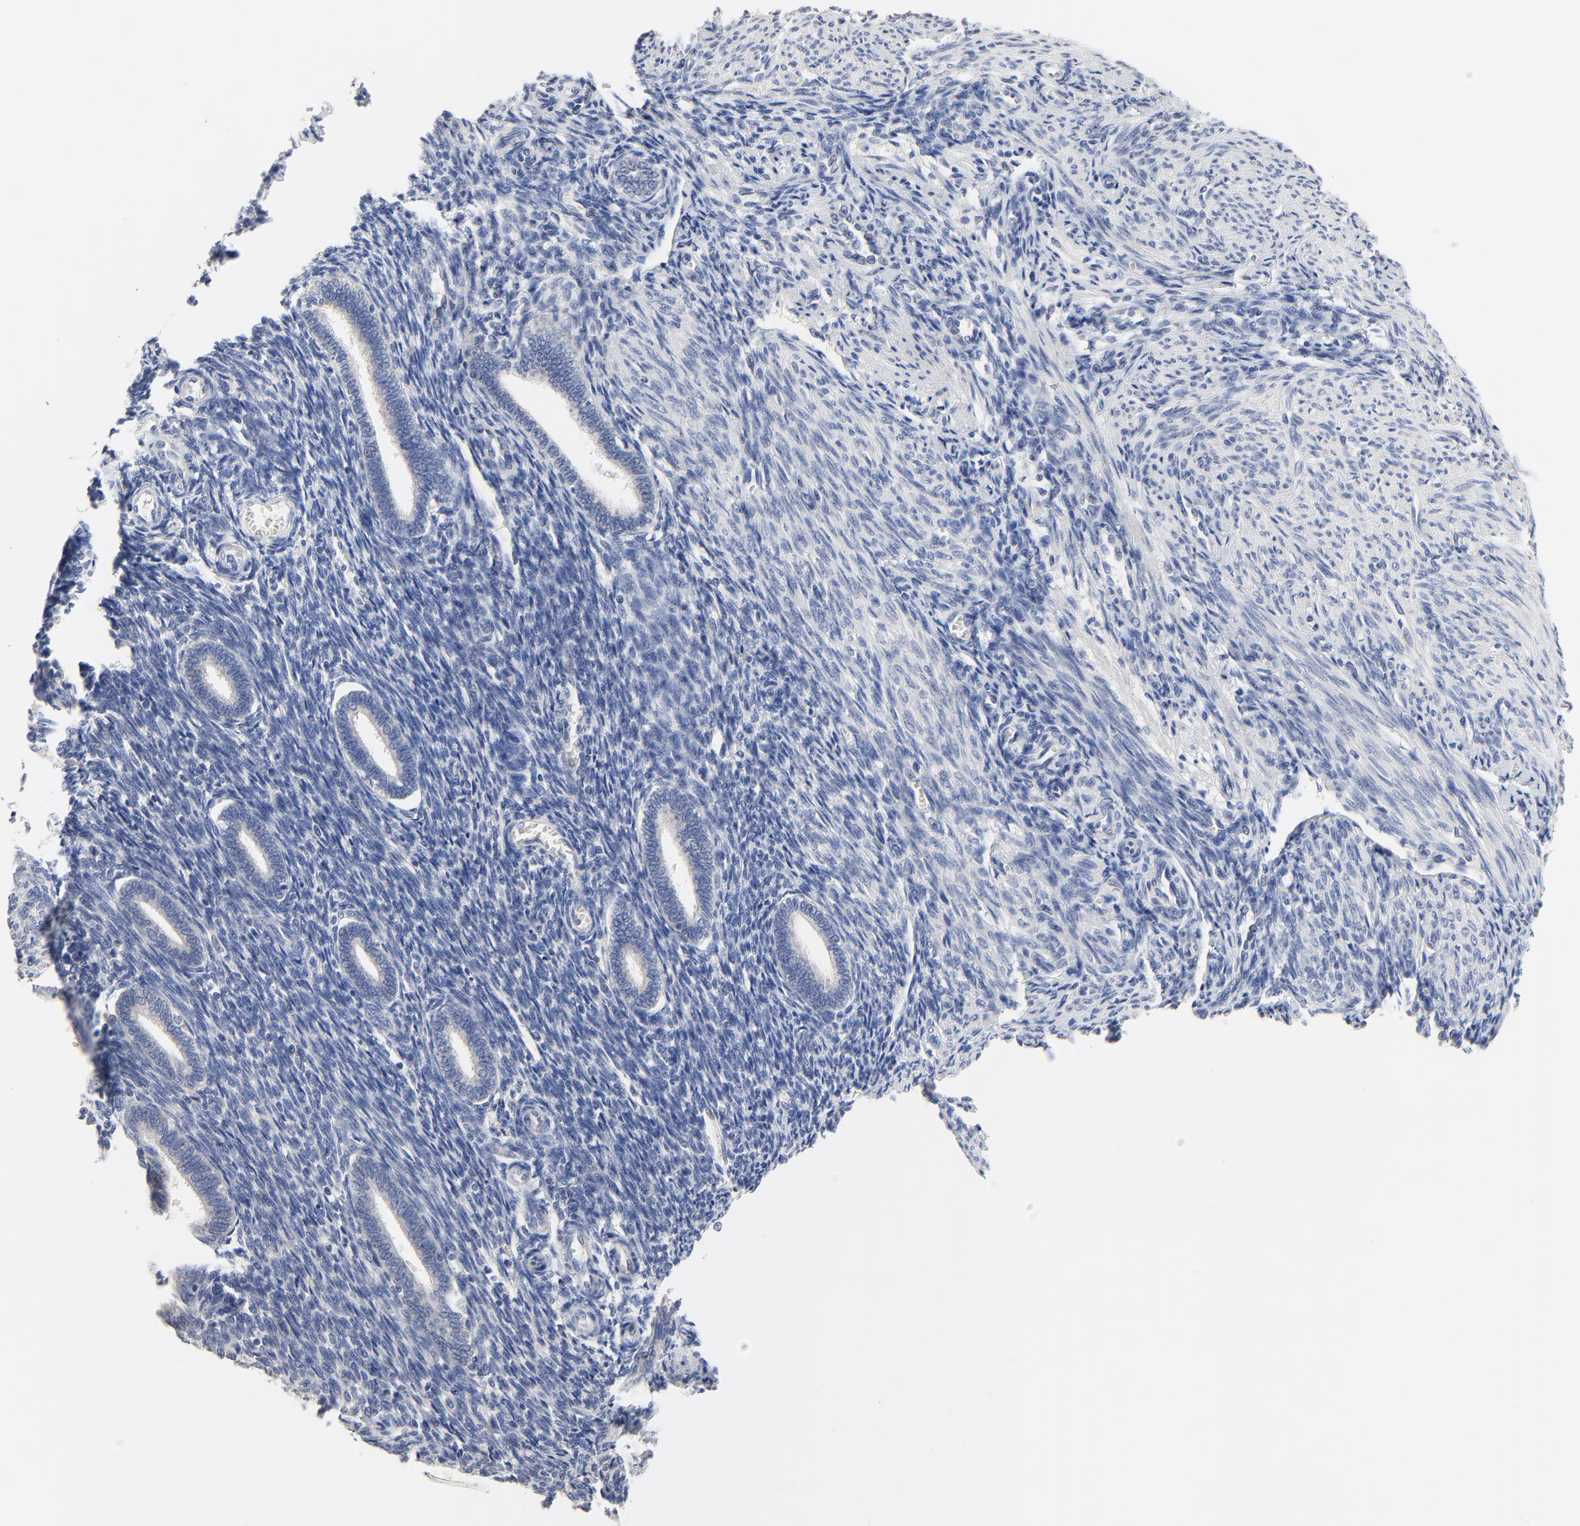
{"staining": {"intensity": "negative", "quantity": "none", "location": "none"}, "tissue": "endometrium", "cell_type": "Cells in endometrial stroma", "image_type": "normal", "snomed": [{"axis": "morphology", "description": "Normal tissue, NOS"}, {"axis": "topography", "description": "Endometrium"}], "caption": "High power microscopy micrograph of an immunohistochemistry (IHC) photomicrograph of unremarkable endometrium, revealing no significant staining in cells in endometrial stroma.", "gene": "FBXL5", "patient": {"sex": "female", "age": 27}}